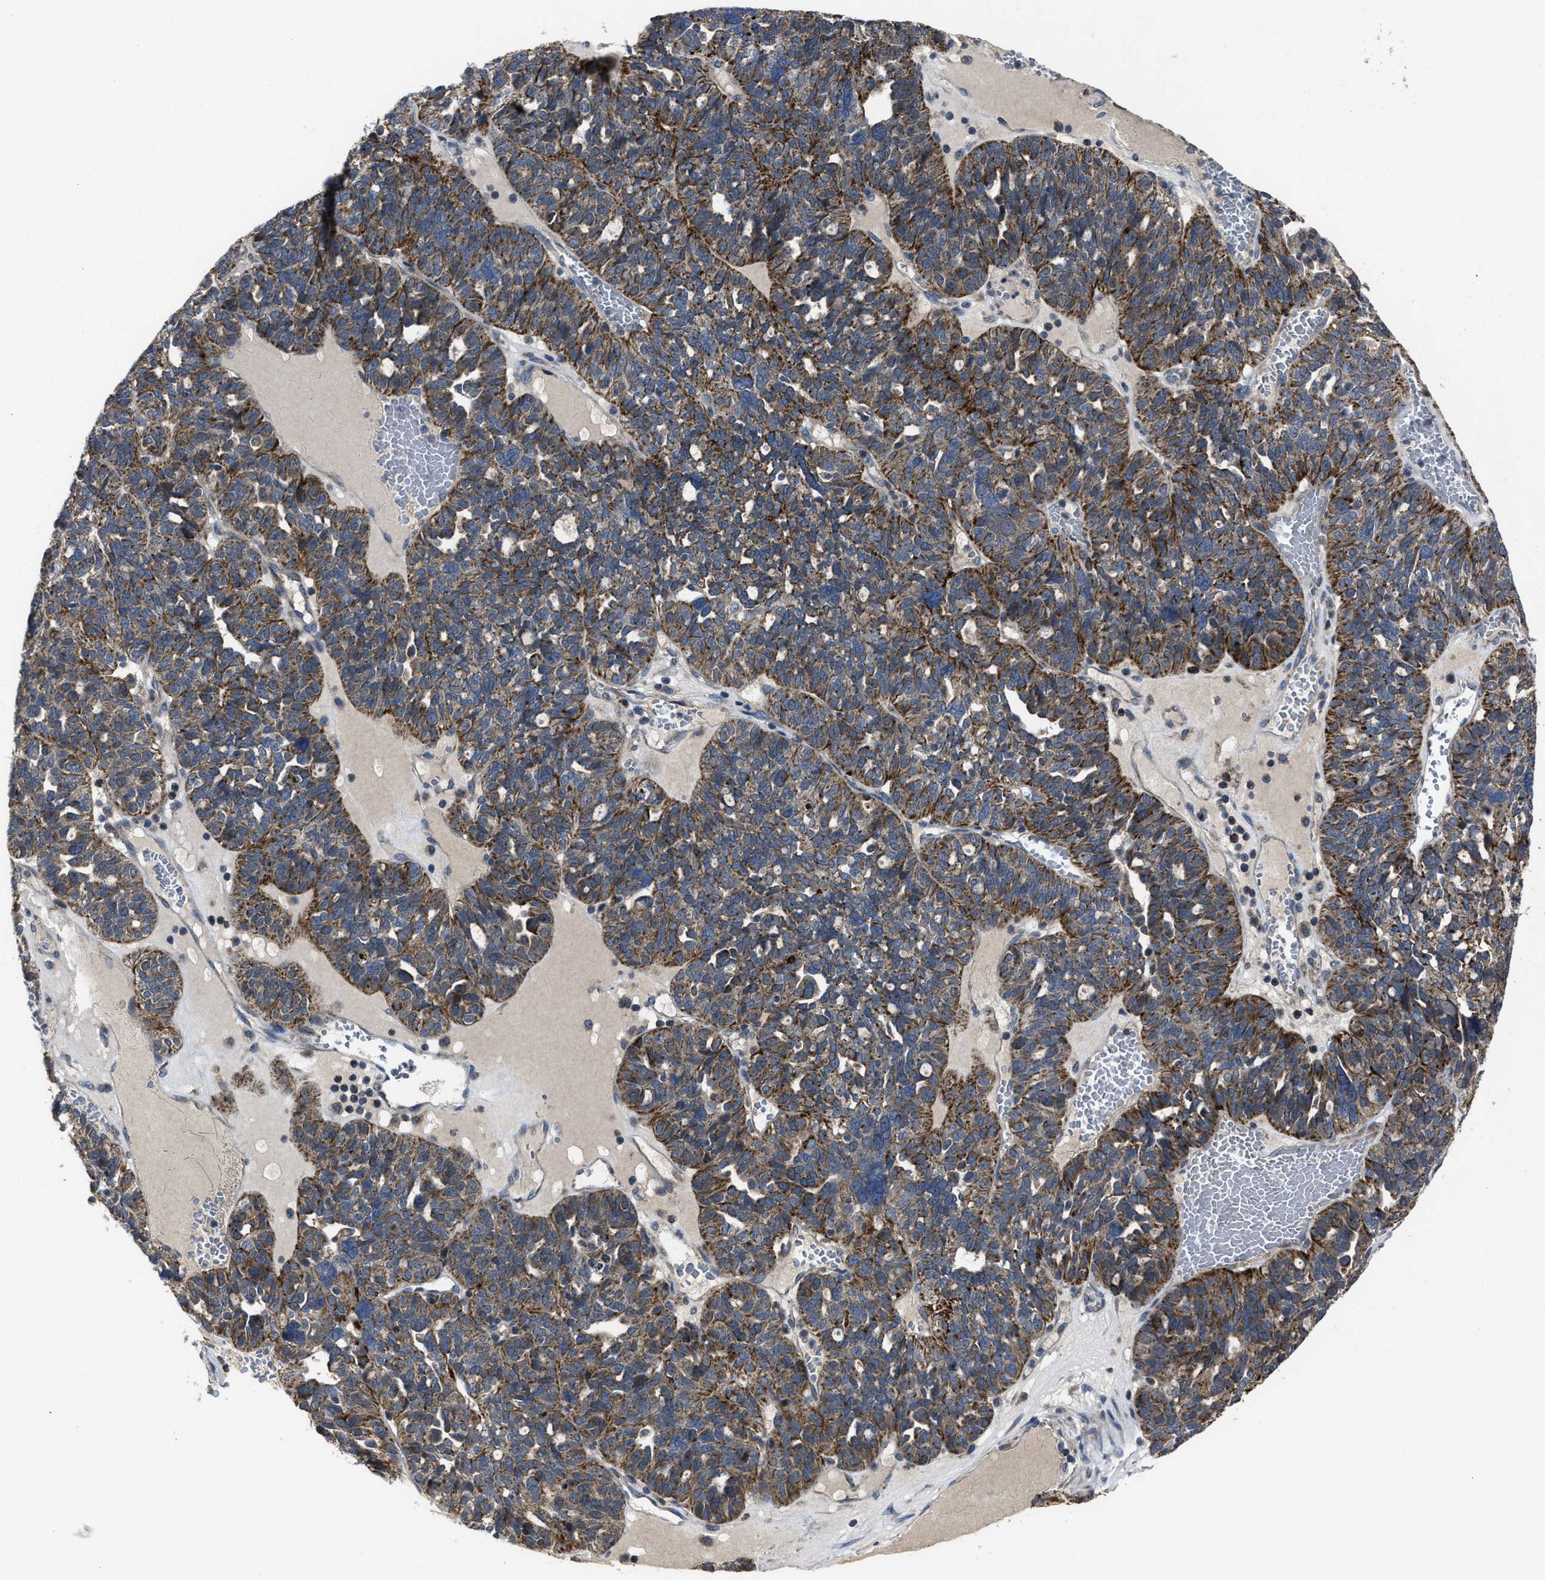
{"staining": {"intensity": "moderate", "quantity": ">75%", "location": "cytoplasmic/membranous"}, "tissue": "ovarian cancer", "cell_type": "Tumor cells", "image_type": "cancer", "snomed": [{"axis": "morphology", "description": "Cystadenocarcinoma, serous, NOS"}, {"axis": "topography", "description": "Ovary"}], "caption": "Immunohistochemistry histopathology image of neoplastic tissue: ovarian cancer stained using immunohistochemistry (IHC) reveals medium levels of moderate protein expression localized specifically in the cytoplasmic/membranous of tumor cells, appearing as a cytoplasmic/membranous brown color.", "gene": "PASK", "patient": {"sex": "female", "age": 59}}